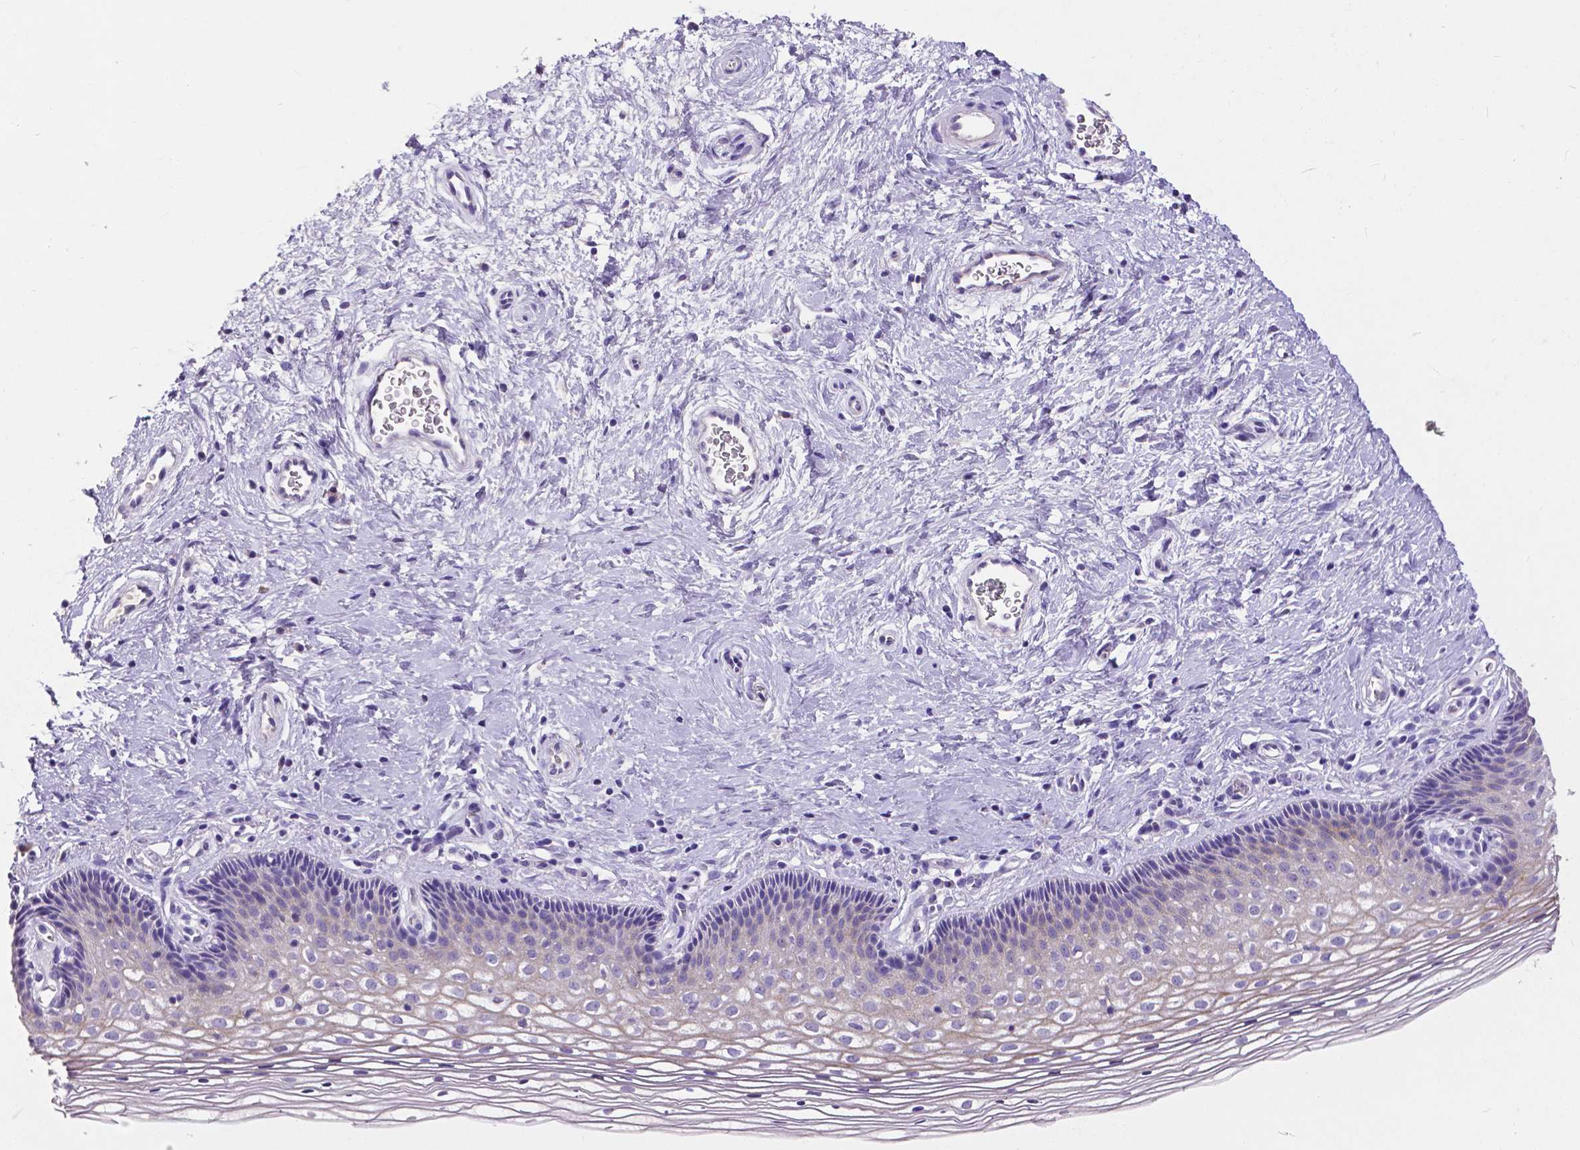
{"staining": {"intensity": "negative", "quantity": "none", "location": "none"}, "tissue": "cervix", "cell_type": "Glandular cells", "image_type": "normal", "snomed": [{"axis": "morphology", "description": "Normal tissue, NOS"}, {"axis": "topography", "description": "Cervix"}], "caption": "Protein analysis of normal cervix reveals no significant staining in glandular cells.", "gene": "OCLN", "patient": {"sex": "female", "age": 34}}